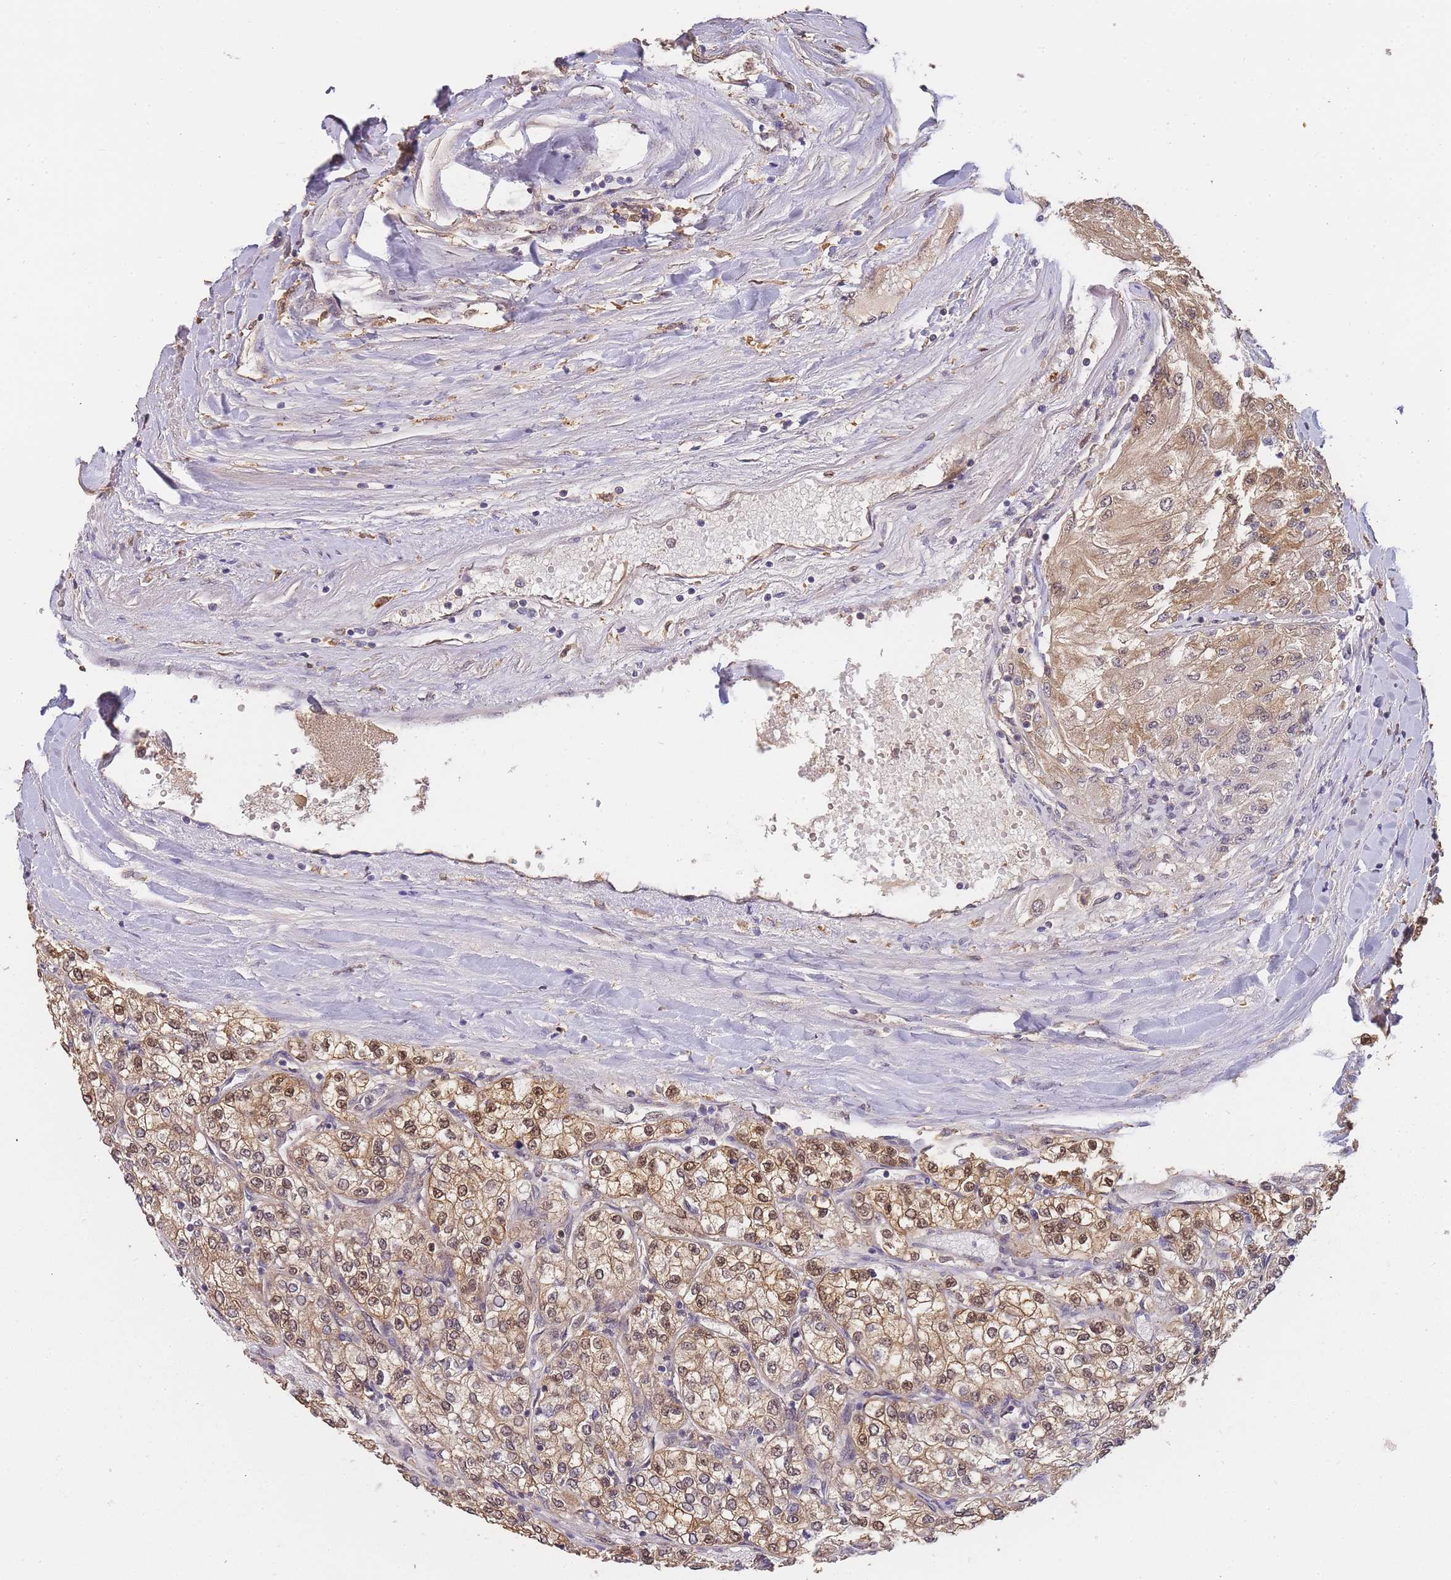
{"staining": {"intensity": "moderate", "quantity": ">75%", "location": "cytoplasmic/membranous,nuclear"}, "tissue": "renal cancer", "cell_type": "Tumor cells", "image_type": "cancer", "snomed": [{"axis": "morphology", "description": "Adenocarcinoma, NOS"}, {"axis": "topography", "description": "Kidney"}], "caption": "Adenocarcinoma (renal) was stained to show a protein in brown. There is medium levels of moderate cytoplasmic/membranous and nuclear positivity in approximately >75% of tumor cells.", "gene": "CDKN2AIPNL", "patient": {"sex": "male", "age": 80}}